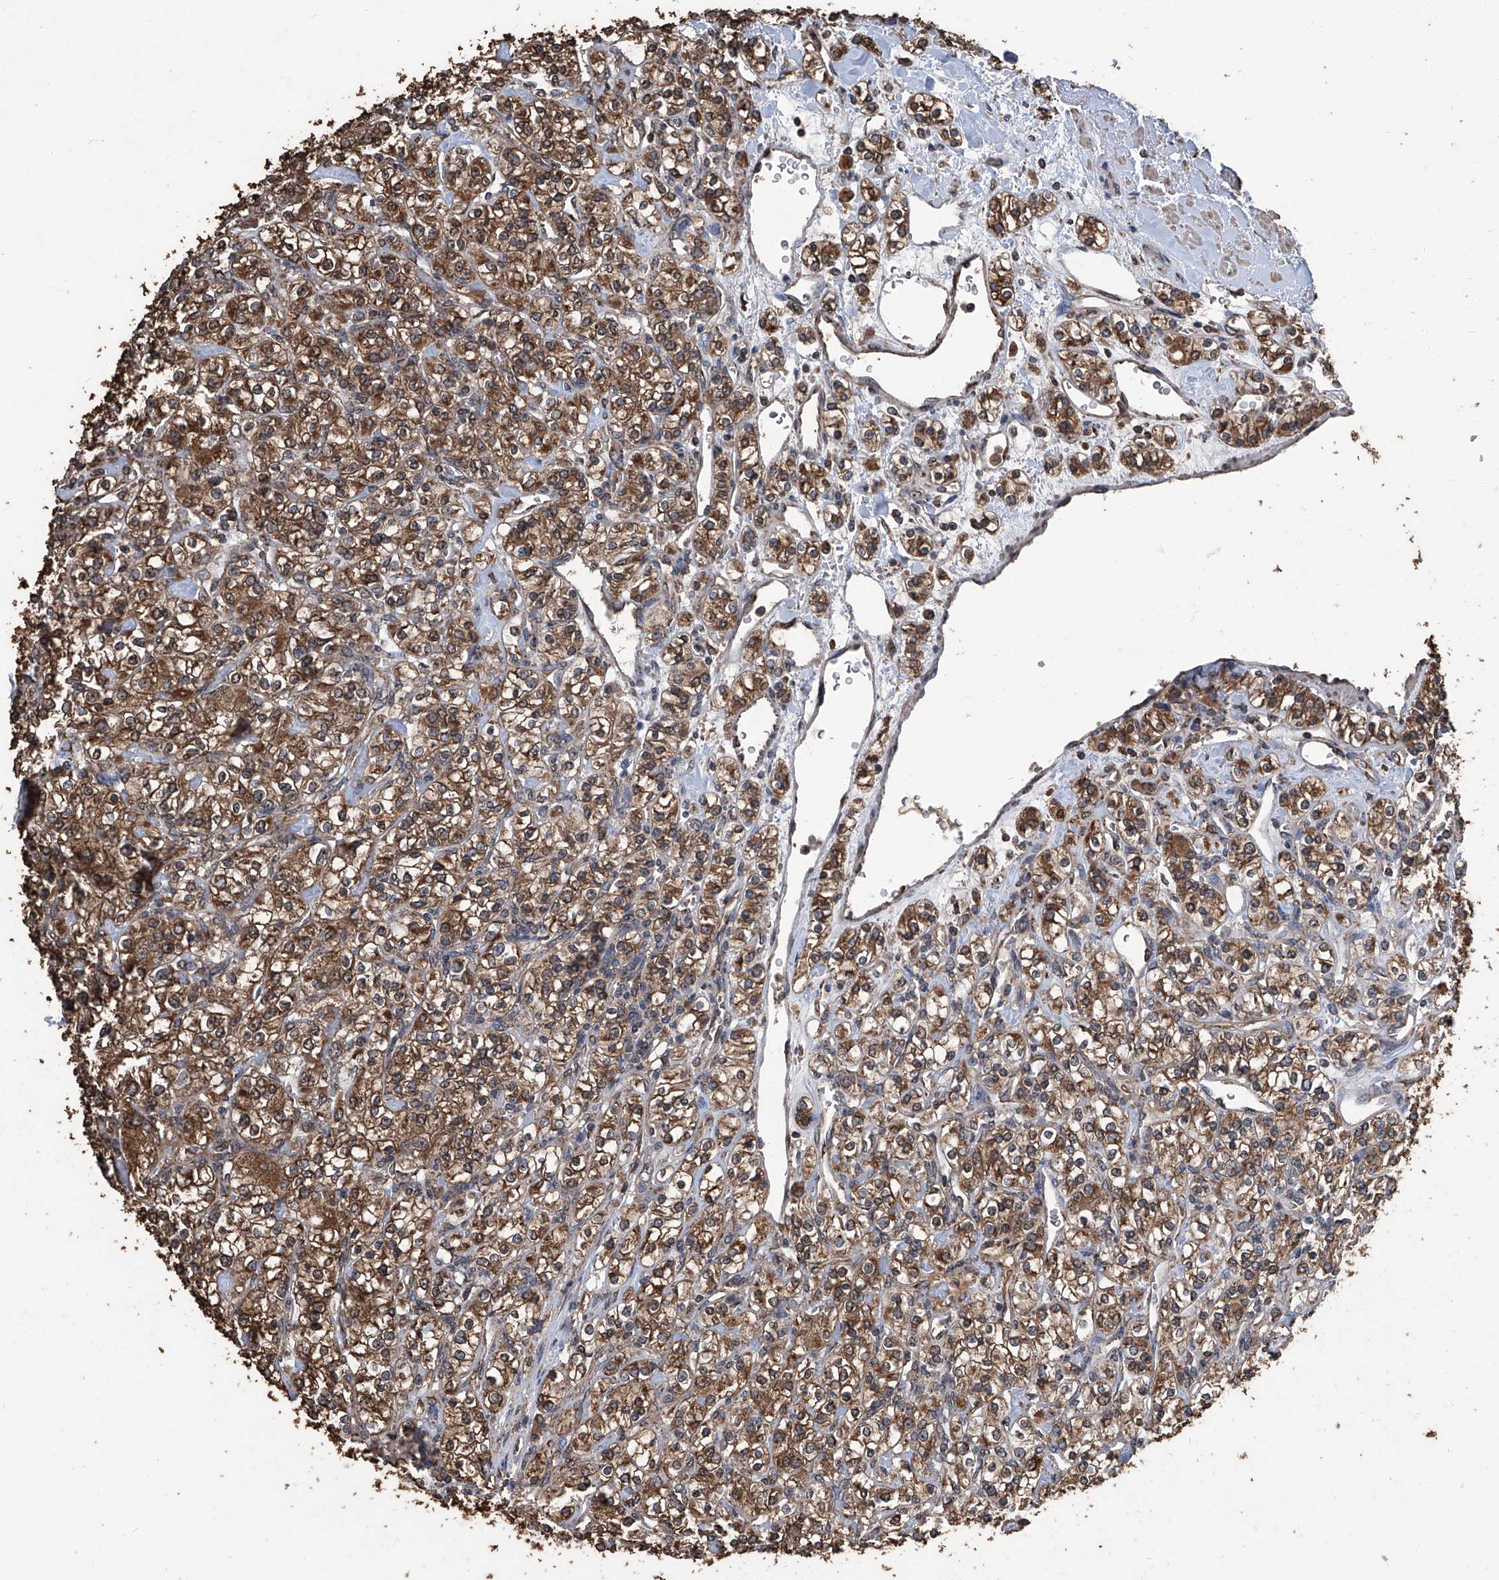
{"staining": {"intensity": "strong", "quantity": ">75%", "location": "cytoplasmic/membranous"}, "tissue": "renal cancer", "cell_type": "Tumor cells", "image_type": "cancer", "snomed": [{"axis": "morphology", "description": "Adenocarcinoma, NOS"}, {"axis": "topography", "description": "Kidney"}], "caption": "Renal cancer (adenocarcinoma) tissue displays strong cytoplasmic/membranous positivity in approximately >75% of tumor cells, visualized by immunohistochemistry.", "gene": "STARD7", "patient": {"sex": "male", "age": 77}}